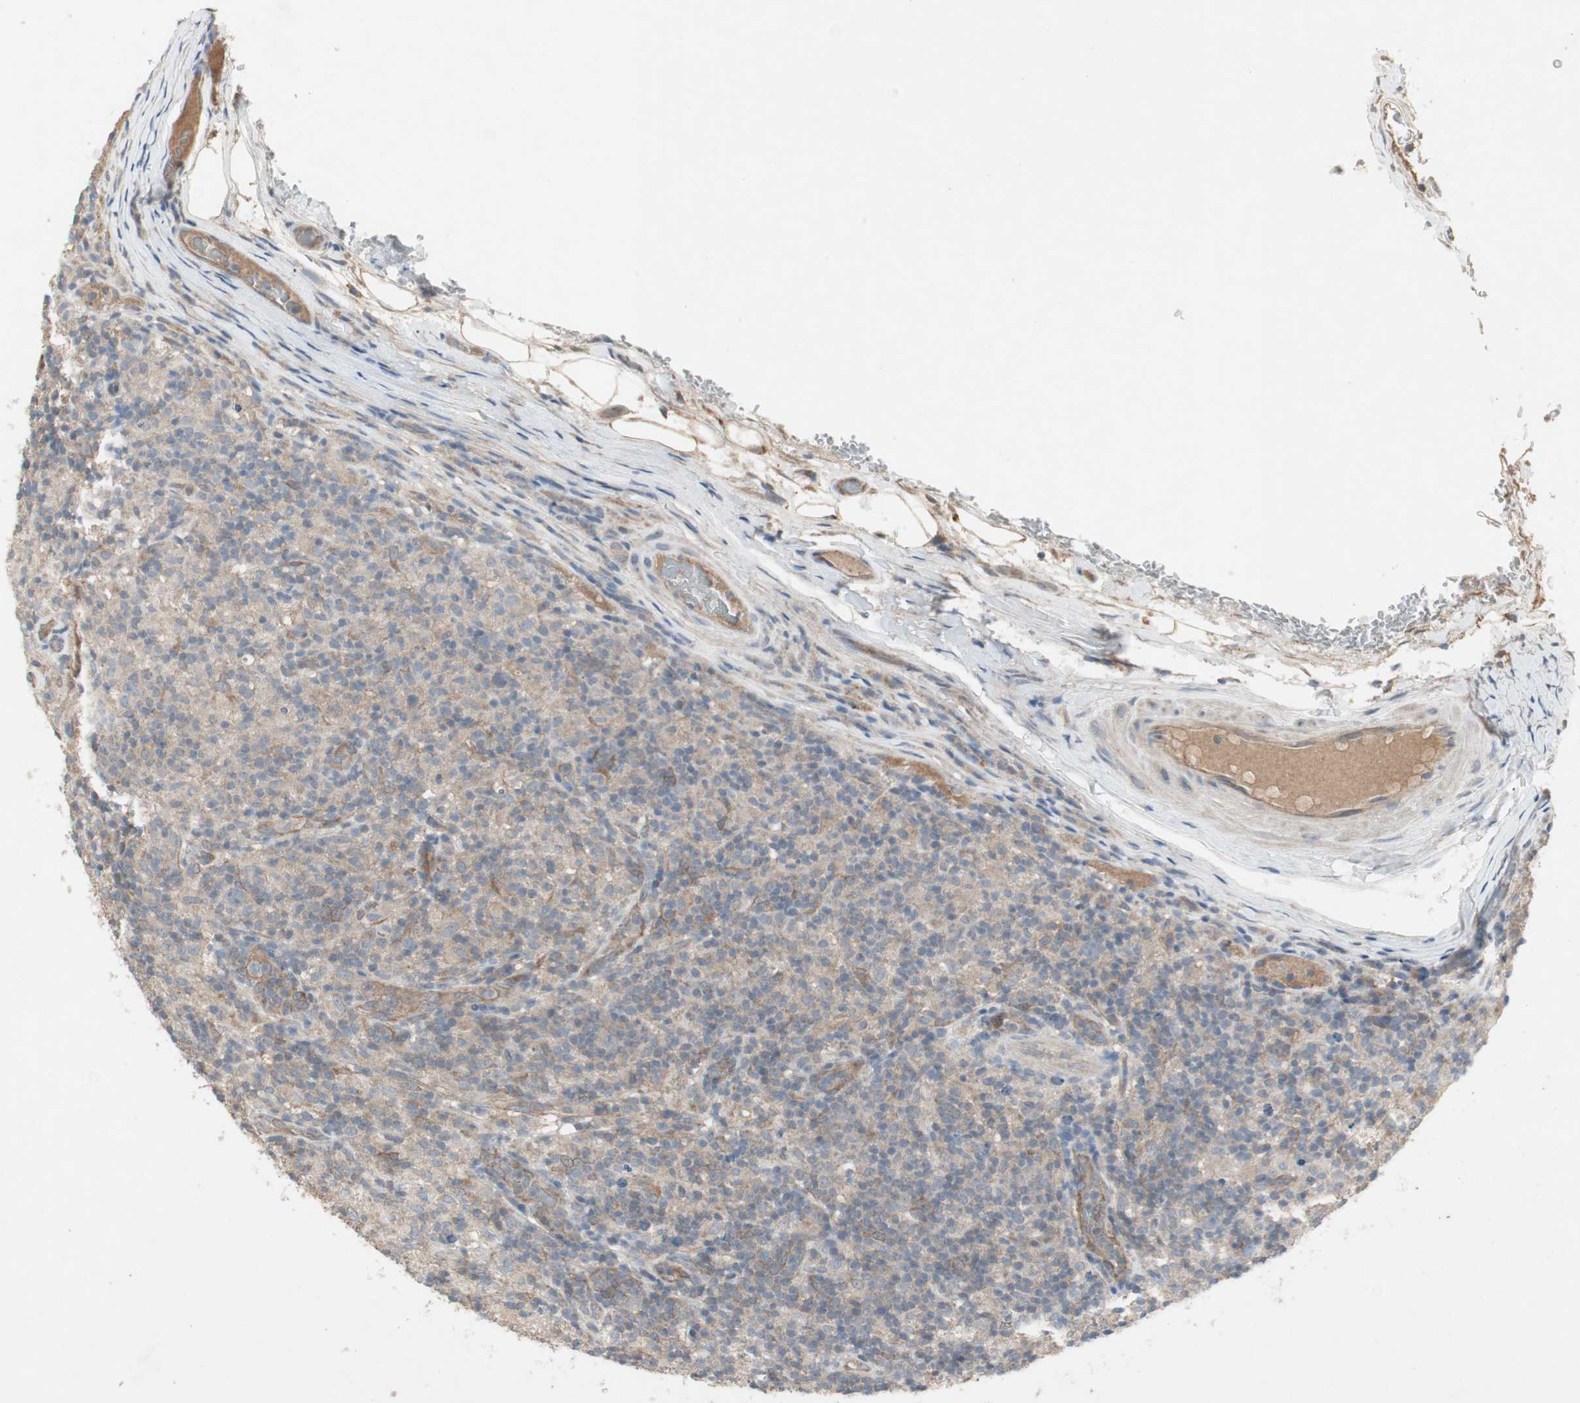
{"staining": {"intensity": "weak", "quantity": "<25%", "location": "cytoplasmic/membranous"}, "tissue": "lymphoma", "cell_type": "Tumor cells", "image_type": "cancer", "snomed": [{"axis": "morphology", "description": "Hodgkin's disease, NOS"}, {"axis": "topography", "description": "Lymph node"}], "caption": "An image of lymphoma stained for a protein exhibits no brown staining in tumor cells.", "gene": "JMJD7-PLA2G4B", "patient": {"sex": "male", "age": 70}}